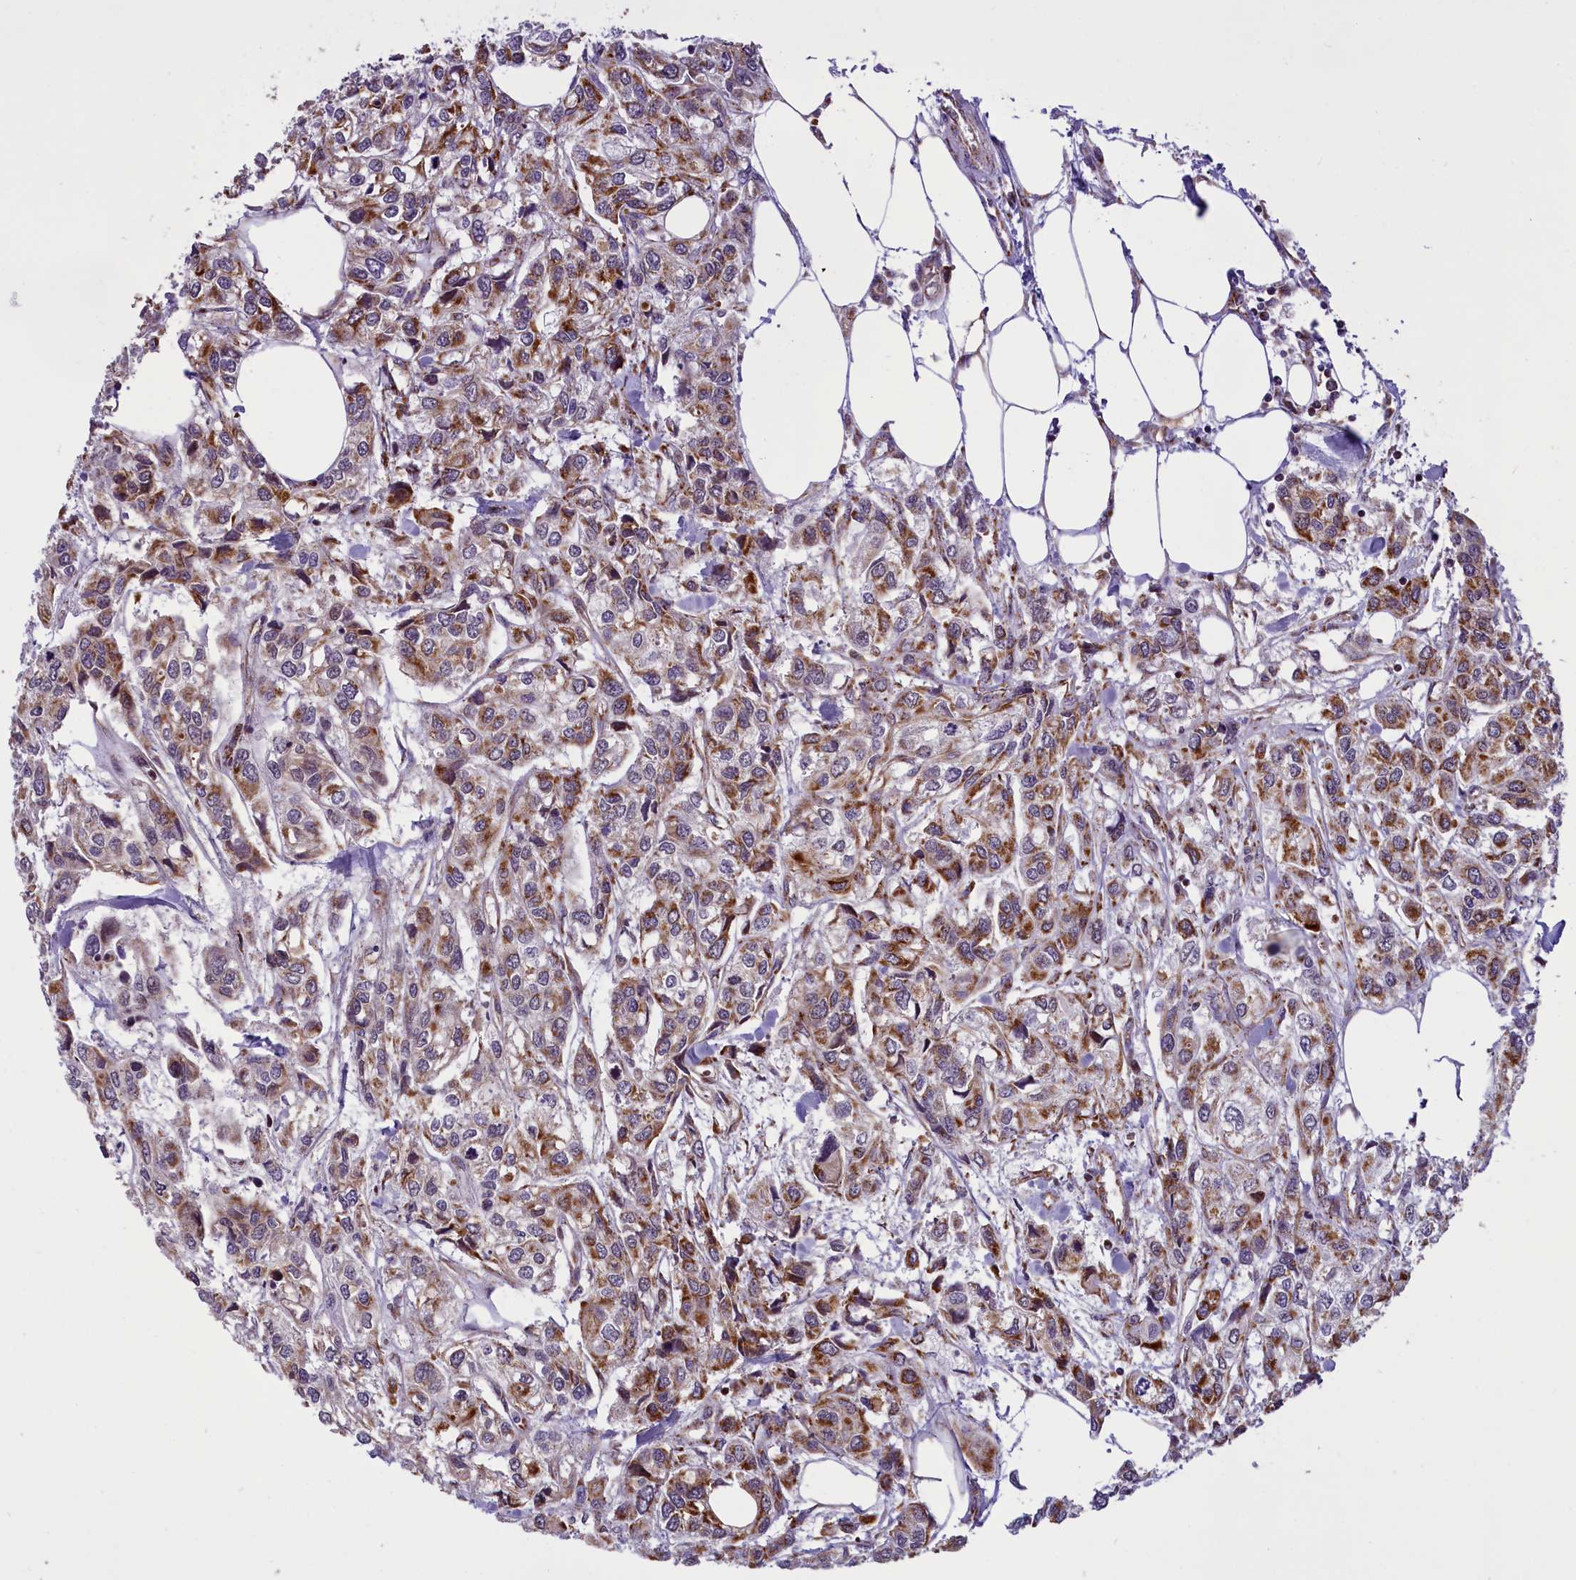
{"staining": {"intensity": "moderate", "quantity": ">75%", "location": "cytoplasmic/membranous"}, "tissue": "urothelial cancer", "cell_type": "Tumor cells", "image_type": "cancer", "snomed": [{"axis": "morphology", "description": "Urothelial carcinoma, High grade"}, {"axis": "topography", "description": "Urinary bladder"}], "caption": "Immunohistochemical staining of human urothelial carcinoma (high-grade) demonstrates medium levels of moderate cytoplasmic/membranous positivity in about >75% of tumor cells.", "gene": "NDUFS5", "patient": {"sex": "male", "age": 67}}